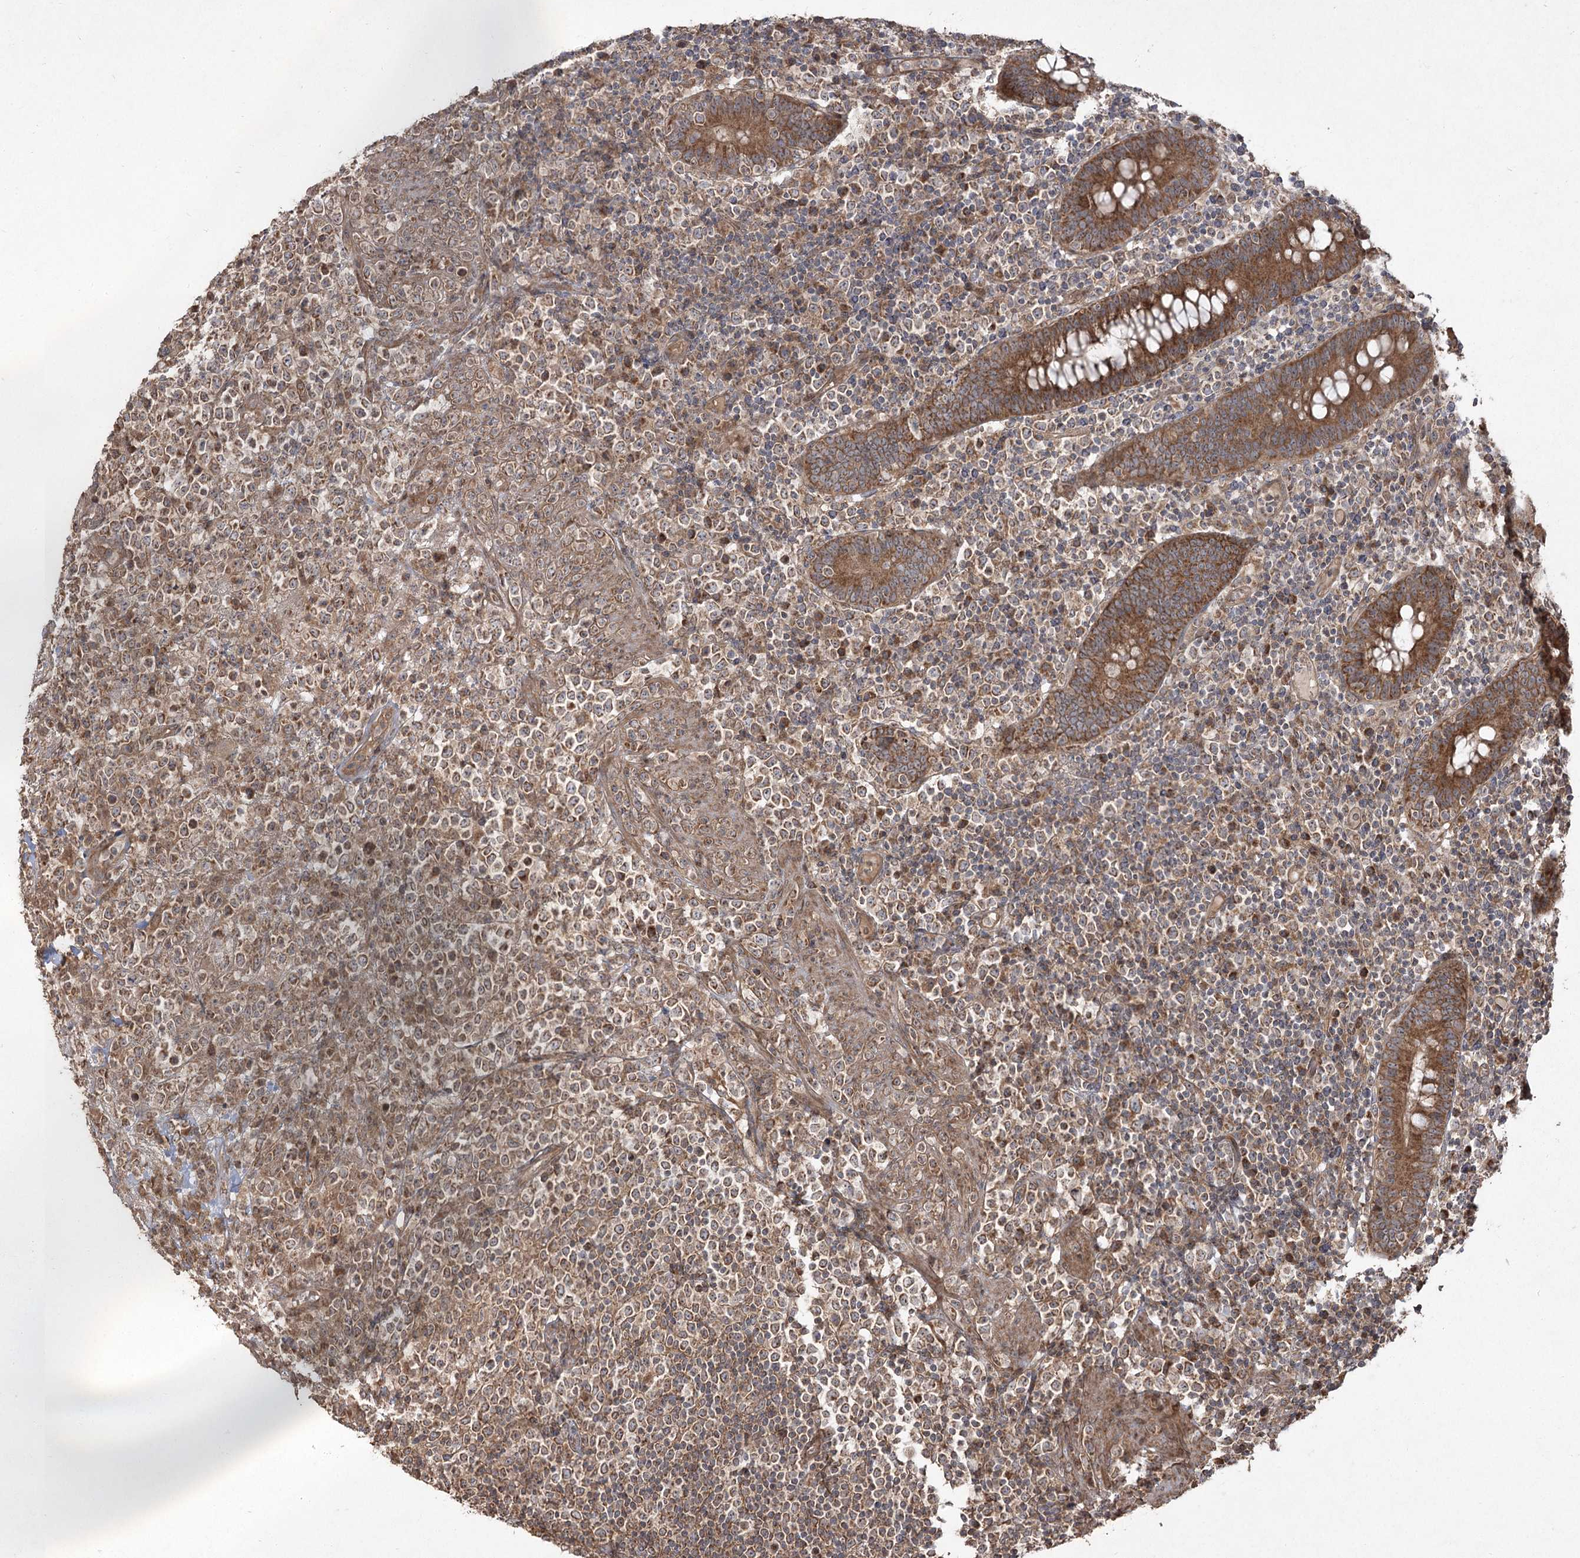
{"staining": {"intensity": "moderate", "quantity": ">75%", "location": "cytoplasmic/membranous"}, "tissue": "lymphoma", "cell_type": "Tumor cells", "image_type": "cancer", "snomed": [{"axis": "morphology", "description": "Malignant lymphoma, non-Hodgkin's type, High grade"}, {"axis": "topography", "description": "Colon"}], "caption": "Protein staining of high-grade malignant lymphoma, non-Hodgkin's type tissue reveals moderate cytoplasmic/membranous expression in about >75% of tumor cells. Nuclei are stained in blue.", "gene": "CPLANE1", "patient": {"sex": "female", "age": 53}}